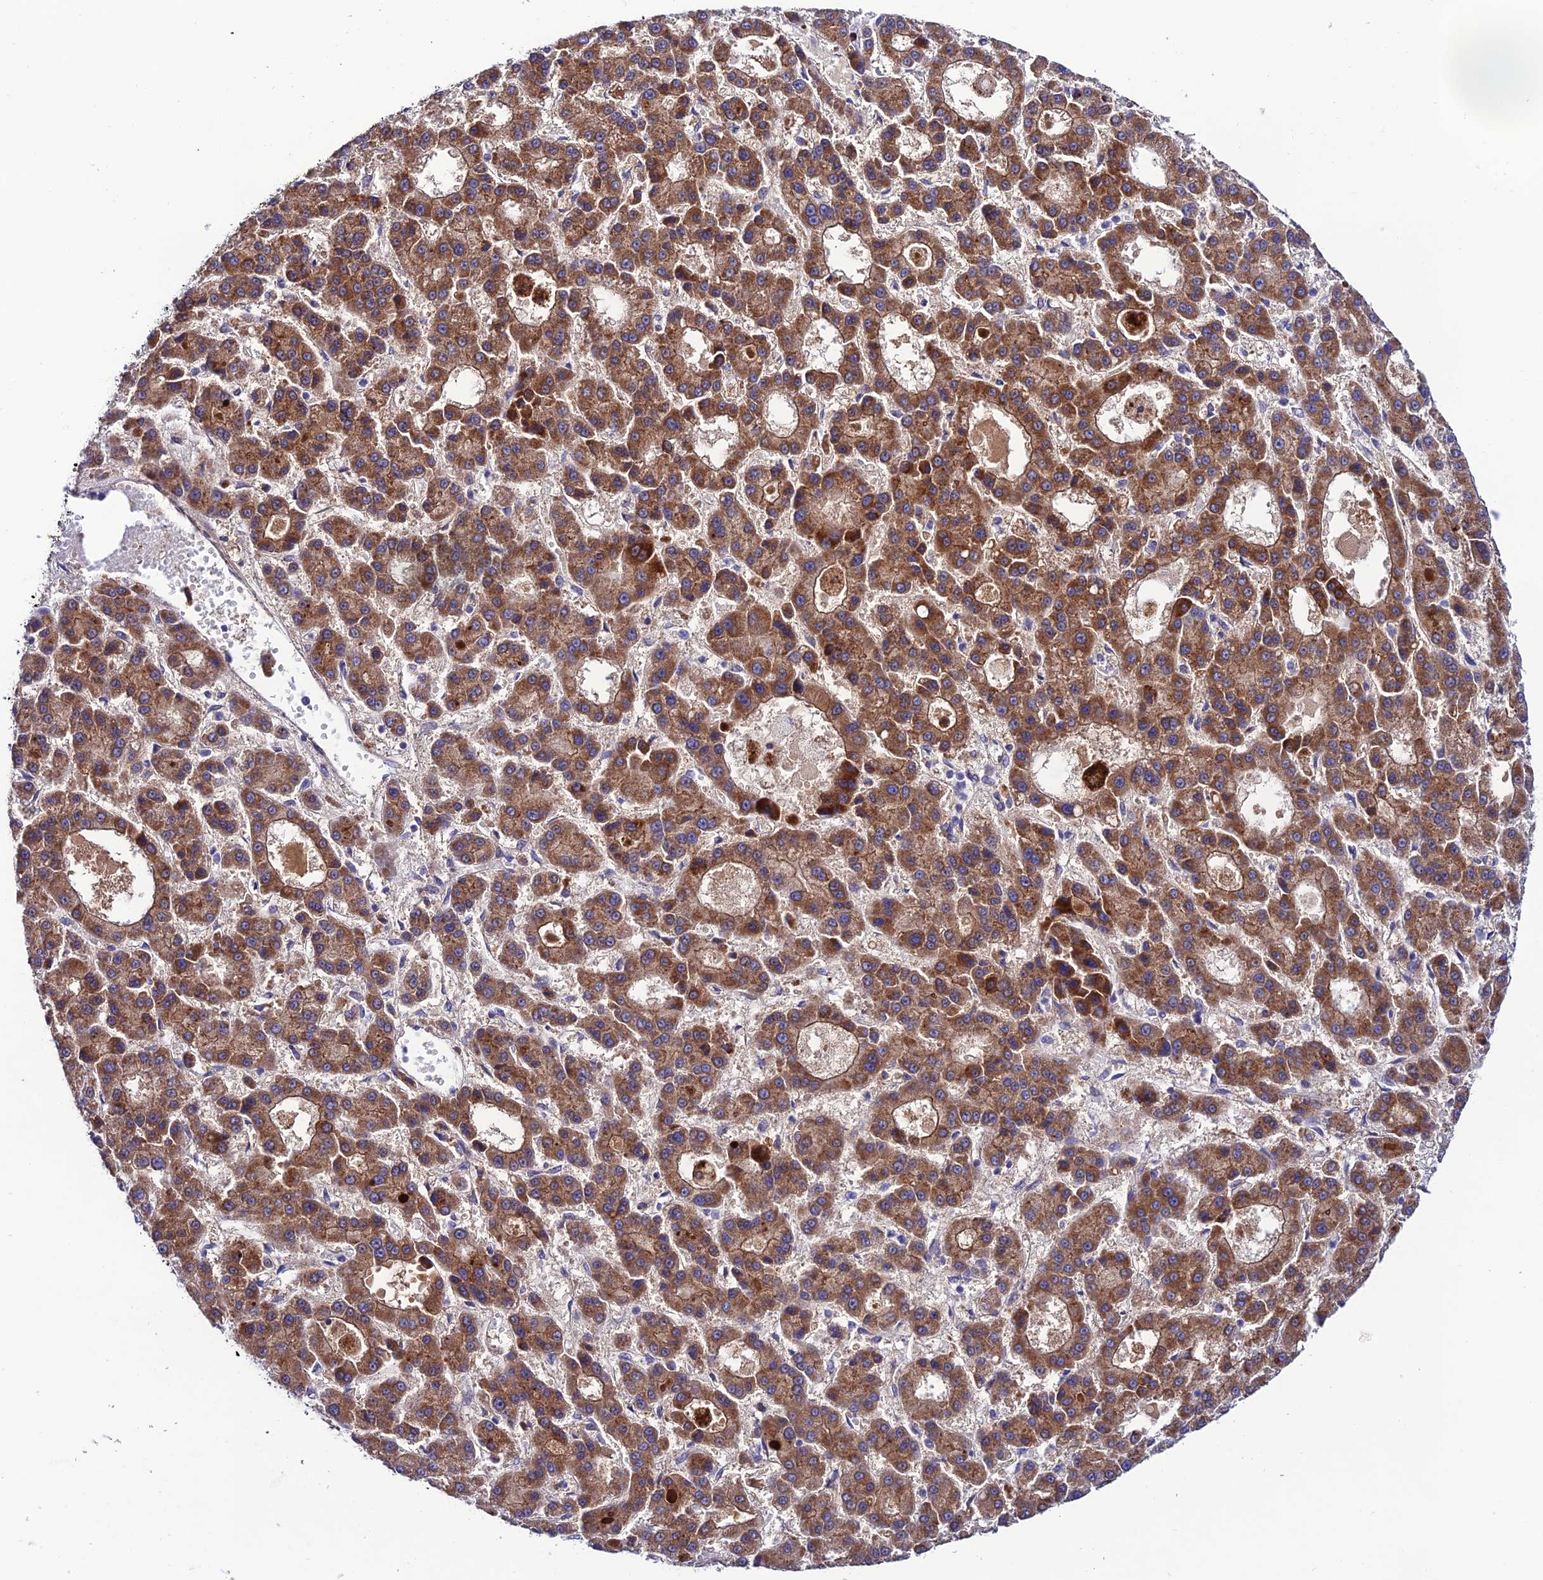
{"staining": {"intensity": "strong", "quantity": ">75%", "location": "cytoplasmic/membranous"}, "tissue": "liver cancer", "cell_type": "Tumor cells", "image_type": "cancer", "snomed": [{"axis": "morphology", "description": "Carcinoma, Hepatocellular, NOS"}, {"axis": "topography", "description": "Liver"}], "caption": "Protein expression analysis of liver cancer (hepatocellular carcinoma) demonstrates strong cytoplasmic/membranous positivity in about >75% of tumor cells. The protein is stained brown, and the nuclei are stained in blue (DAB (3,3'-diaminobenzidine) IHC with brightfield microscopy, high magnification).", "gene": "LACTB2", "patient": {"sex": "male", "age": 70}}